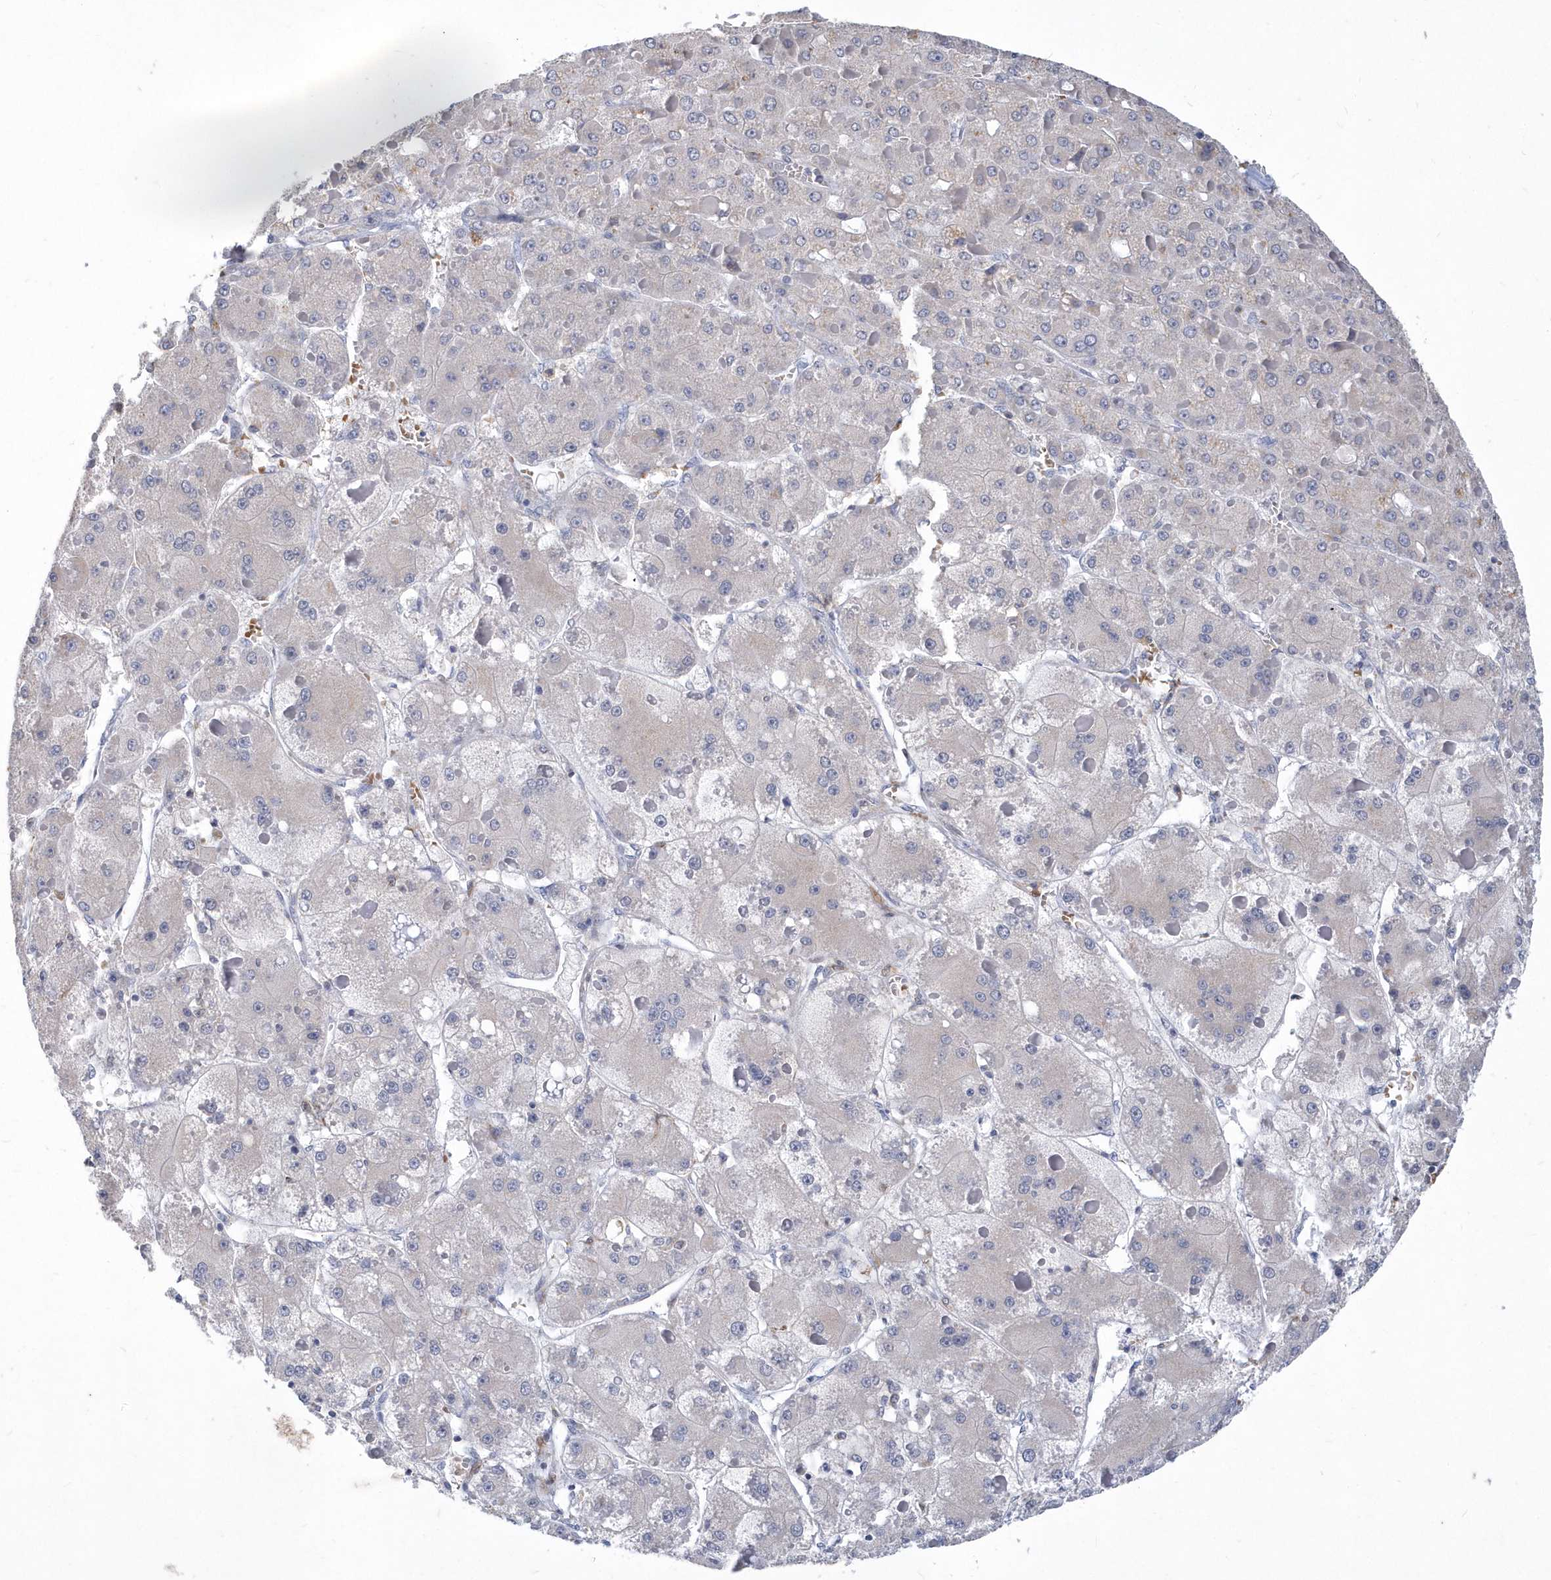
{"staining": {"intensity": "negative", "quantity": "none", "location": "none"}, "tissue": "liver cancer", "cell_type": "Tumor cells", "image_type": "cancer", "snomed": [{"axis": "morphology", "description": "Carcinoma, Hepatocellular, NOS"}, {"axis": "topography", "description": "Liver"}], "caption": "High power microscopy histopathology image of an immunohistochemistry image of liver cancer, revealing no significant staining in tumor cells.", "gene": "TSPEAR", "patient": {"sex": "female", "age": 73}}